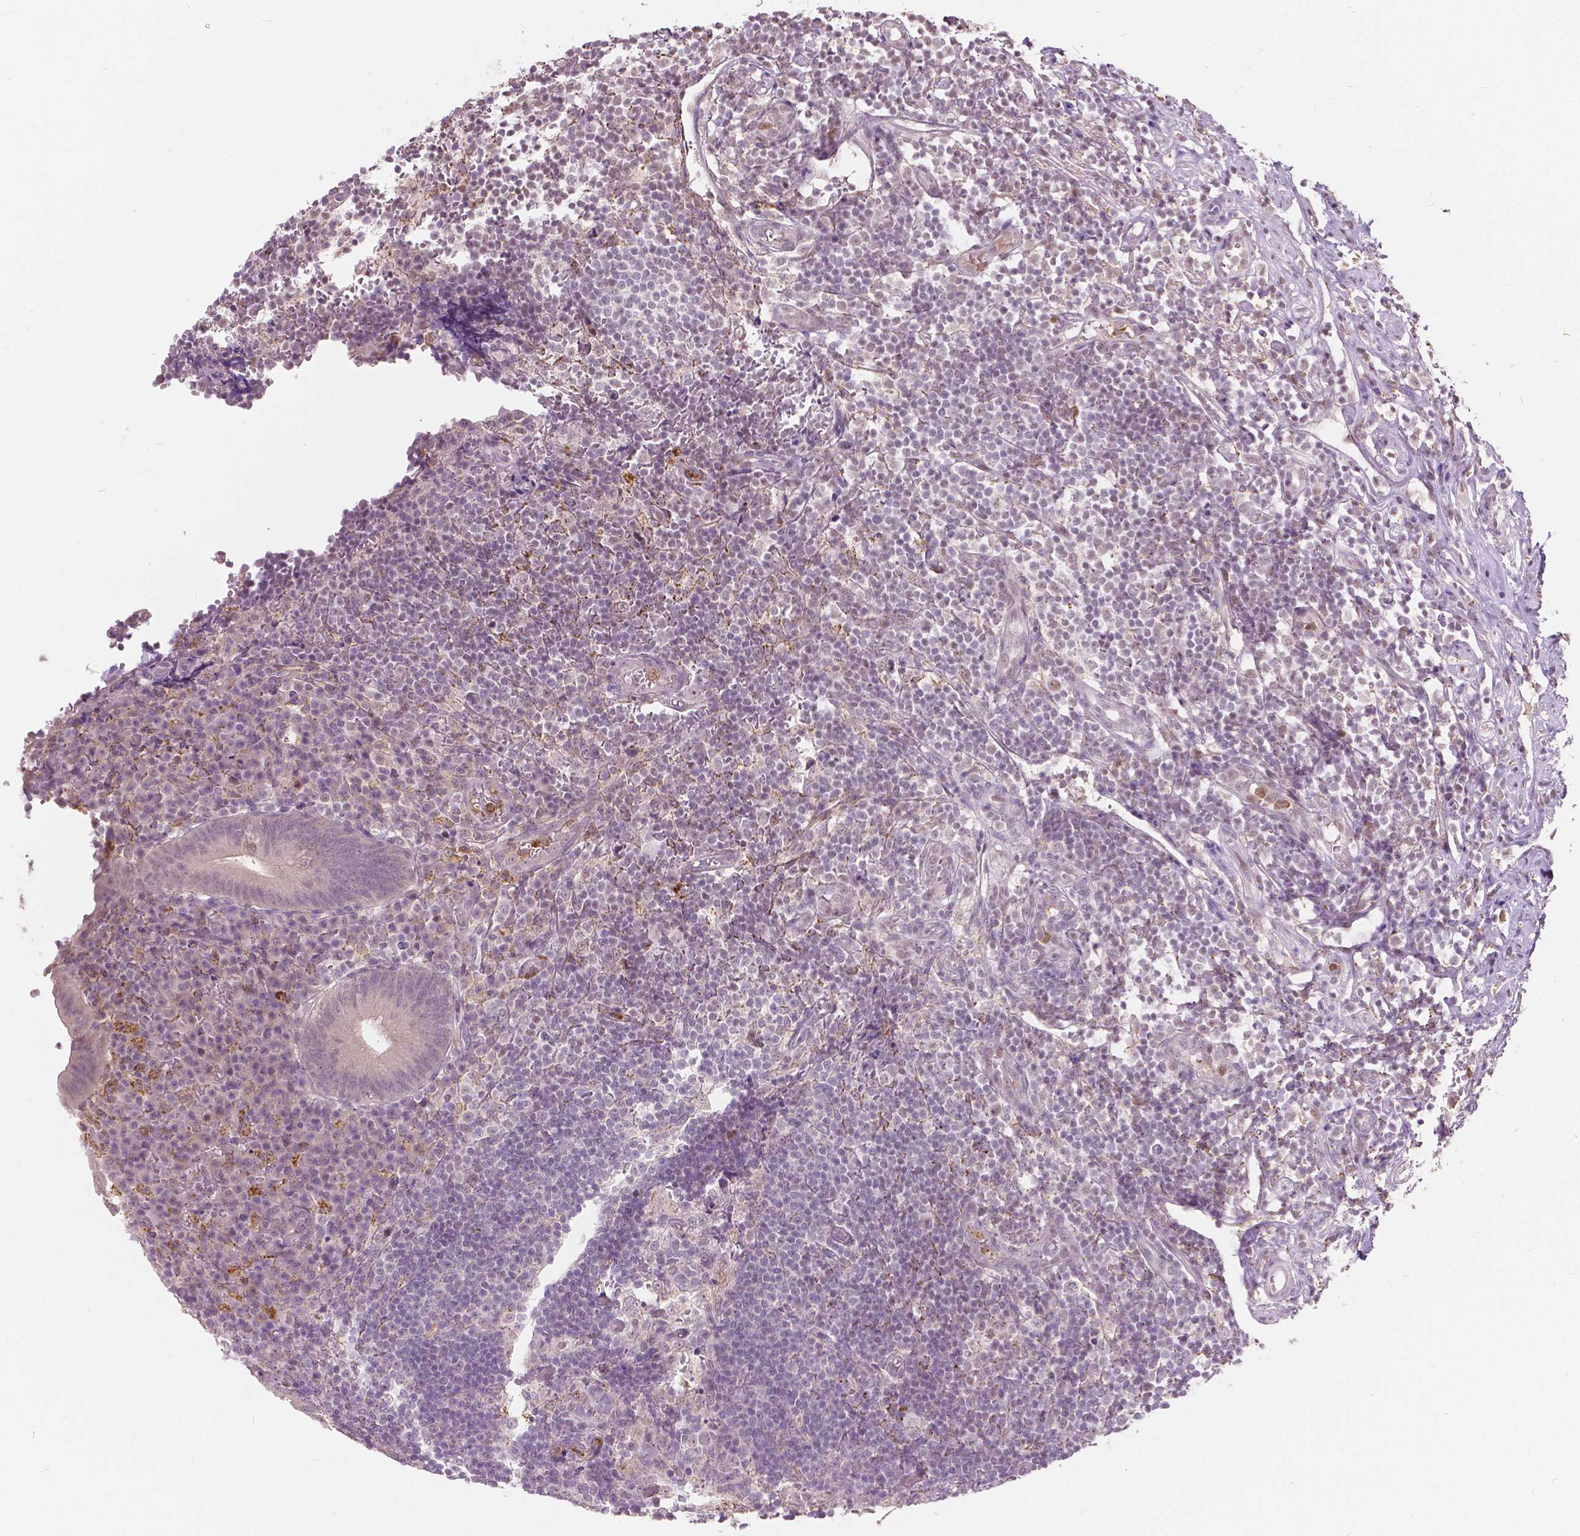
{"staining": {"intensity": "weak", "quantity": "25%-75%", "location": "cytoplasmic/membranous,nuclear"}, "tissue": "appendix", "cell_type": "Glandular cells", "image_type": "normal", "snomed": [{"axis": "morphology", "description": "Normal tissue, NOS"}, {"axis": "topography", "description": "Appendix"}], "caption": "Immunohistochemistry image of normal appendix stained for a protein (brown), which shows low levels of weak cytoplasmic/membranous,nuclear staining in approximately 25%-75% of glandular cells.", "gene": "DLX6", "patient": {"sex": "male", "age": 18}}